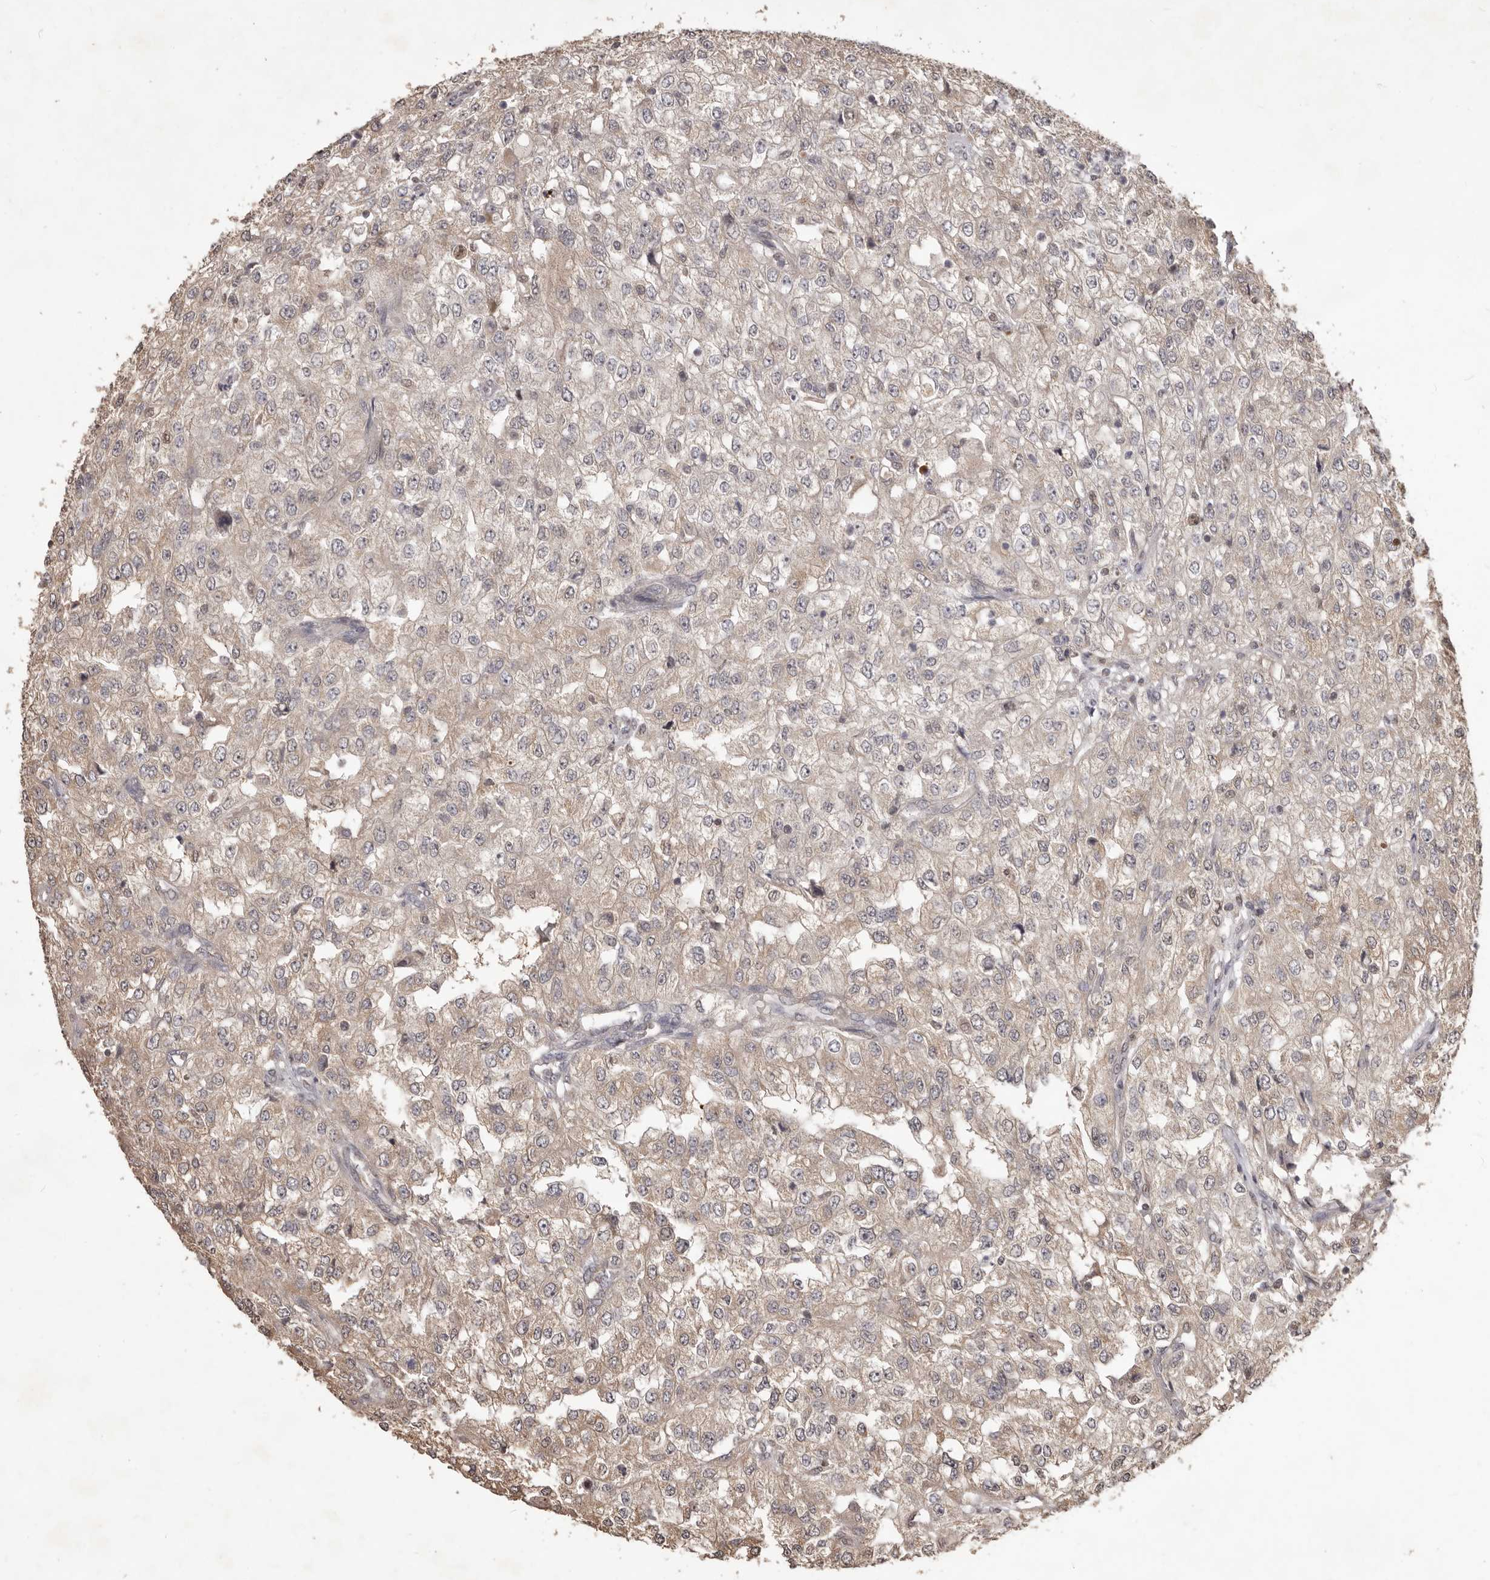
{"staining": {"intensity": "weak", "quantity": "25%-75%", "location": "cytoplasmic/membranous"}, "tissue": "renal cancer", "cell_type": "Tumor cells", "image_type": "cancer", "snomed": [{"axis": "morphology", "description": "Adenocarcinoma, NOS"}, {"axis": "topography", "description": "Kidney"}], "caption": "Renal cancer stained for a protein (brown) reveals weak cytoplasmic/membranous positive positivity in about 25%-75% of tumor cells.", "gene": "MTO1", "patient": {"sex": "female", "age": 54}}